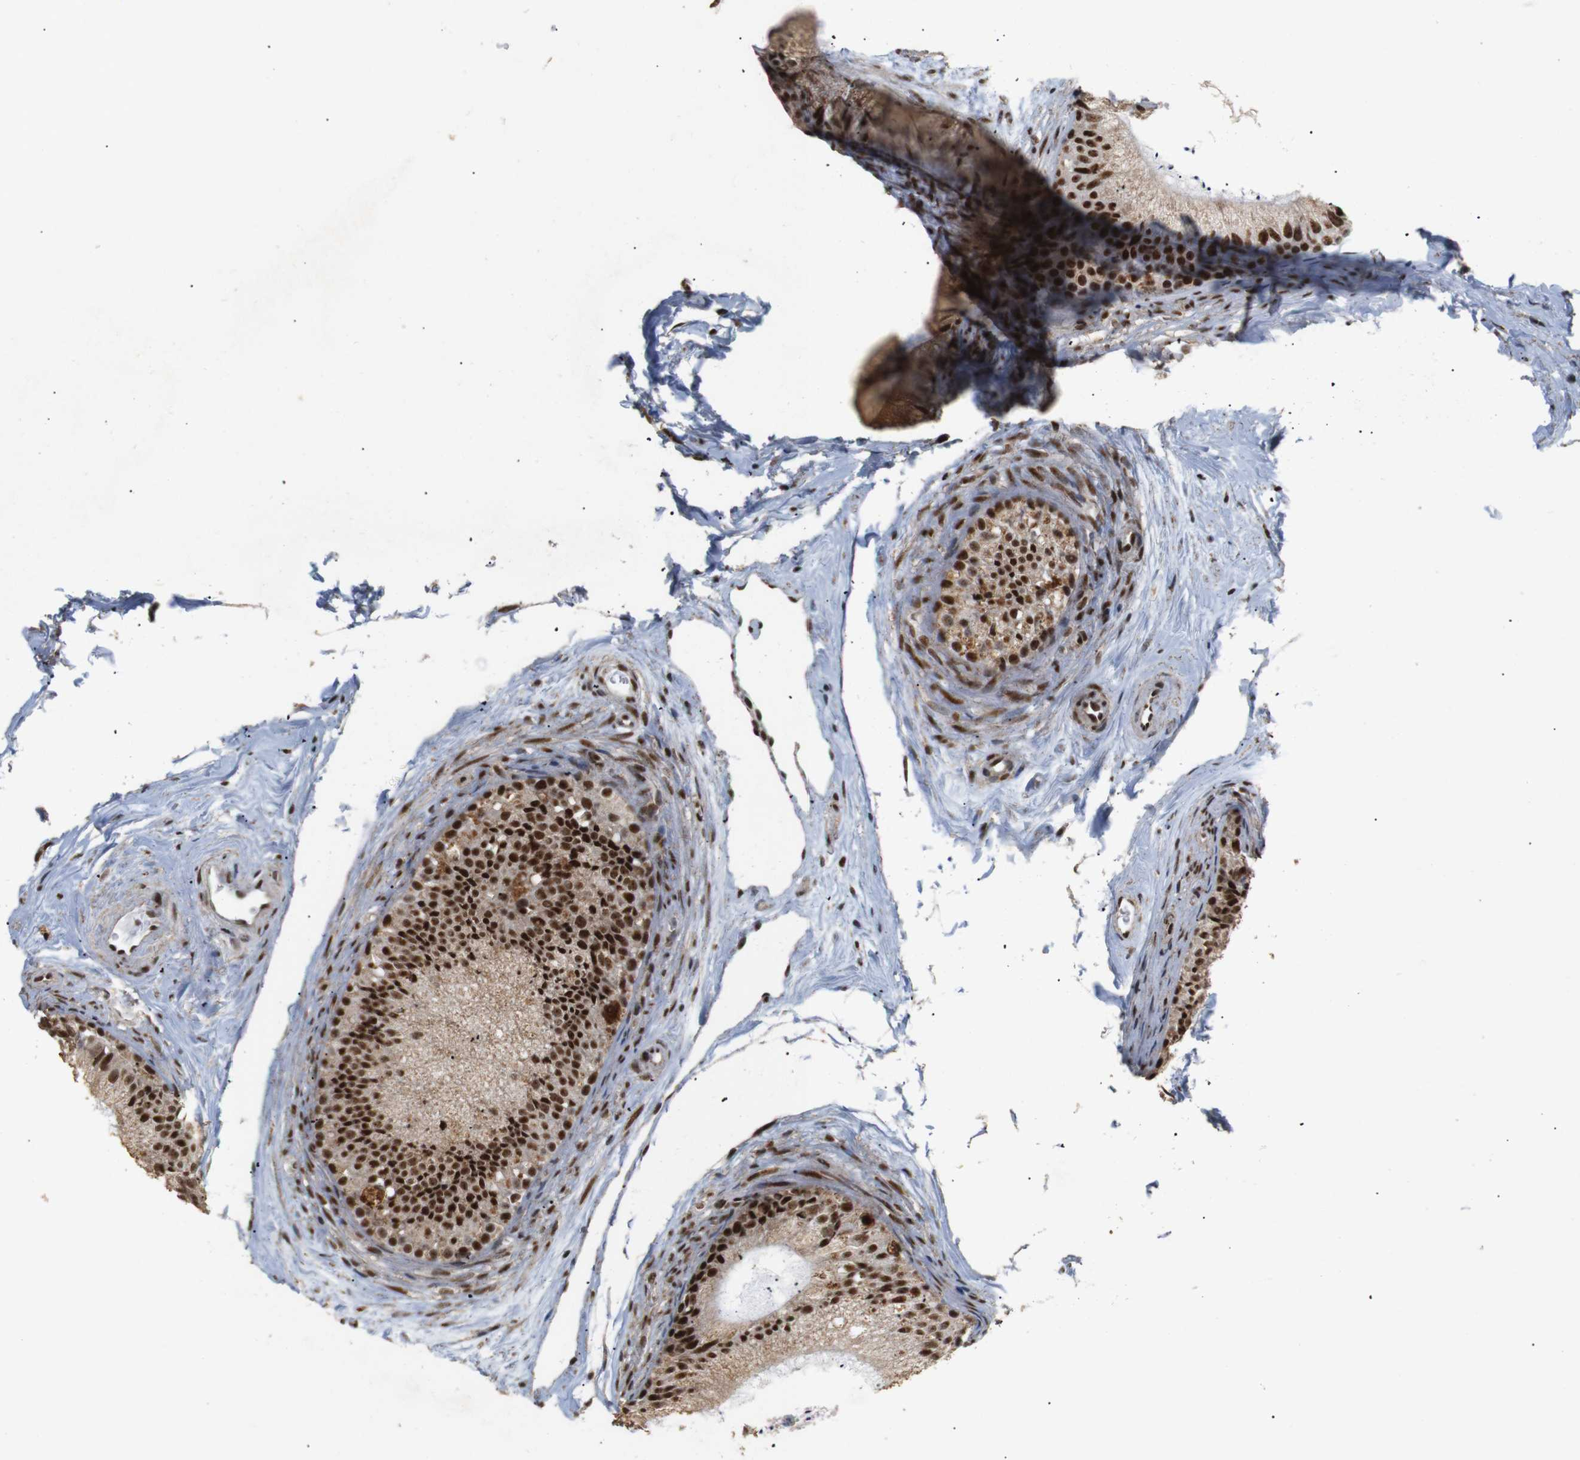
{"staining": {"intensity": "moderate", "quantity": ">75%", "location": "cytoplasmic/membranous,nuclear"}, "tissue": "epididymis", "cell_type": "Glandular cells", "image_type": "normal", "snomed": [{"axis": "morphology", "description": "Normal tissue, NOS"}, {"axis": "topography", "description": "Epididymis"}], "caption": "Epididymis stained for a protein exhibits moderate cytoplasmic/membranous,nuclear positivity in glandular cells. (Brightfield microscopy of DAB IHC at high magnification).", "gene": "PYM1", "patient": {"sex": "male", "age": 56}}